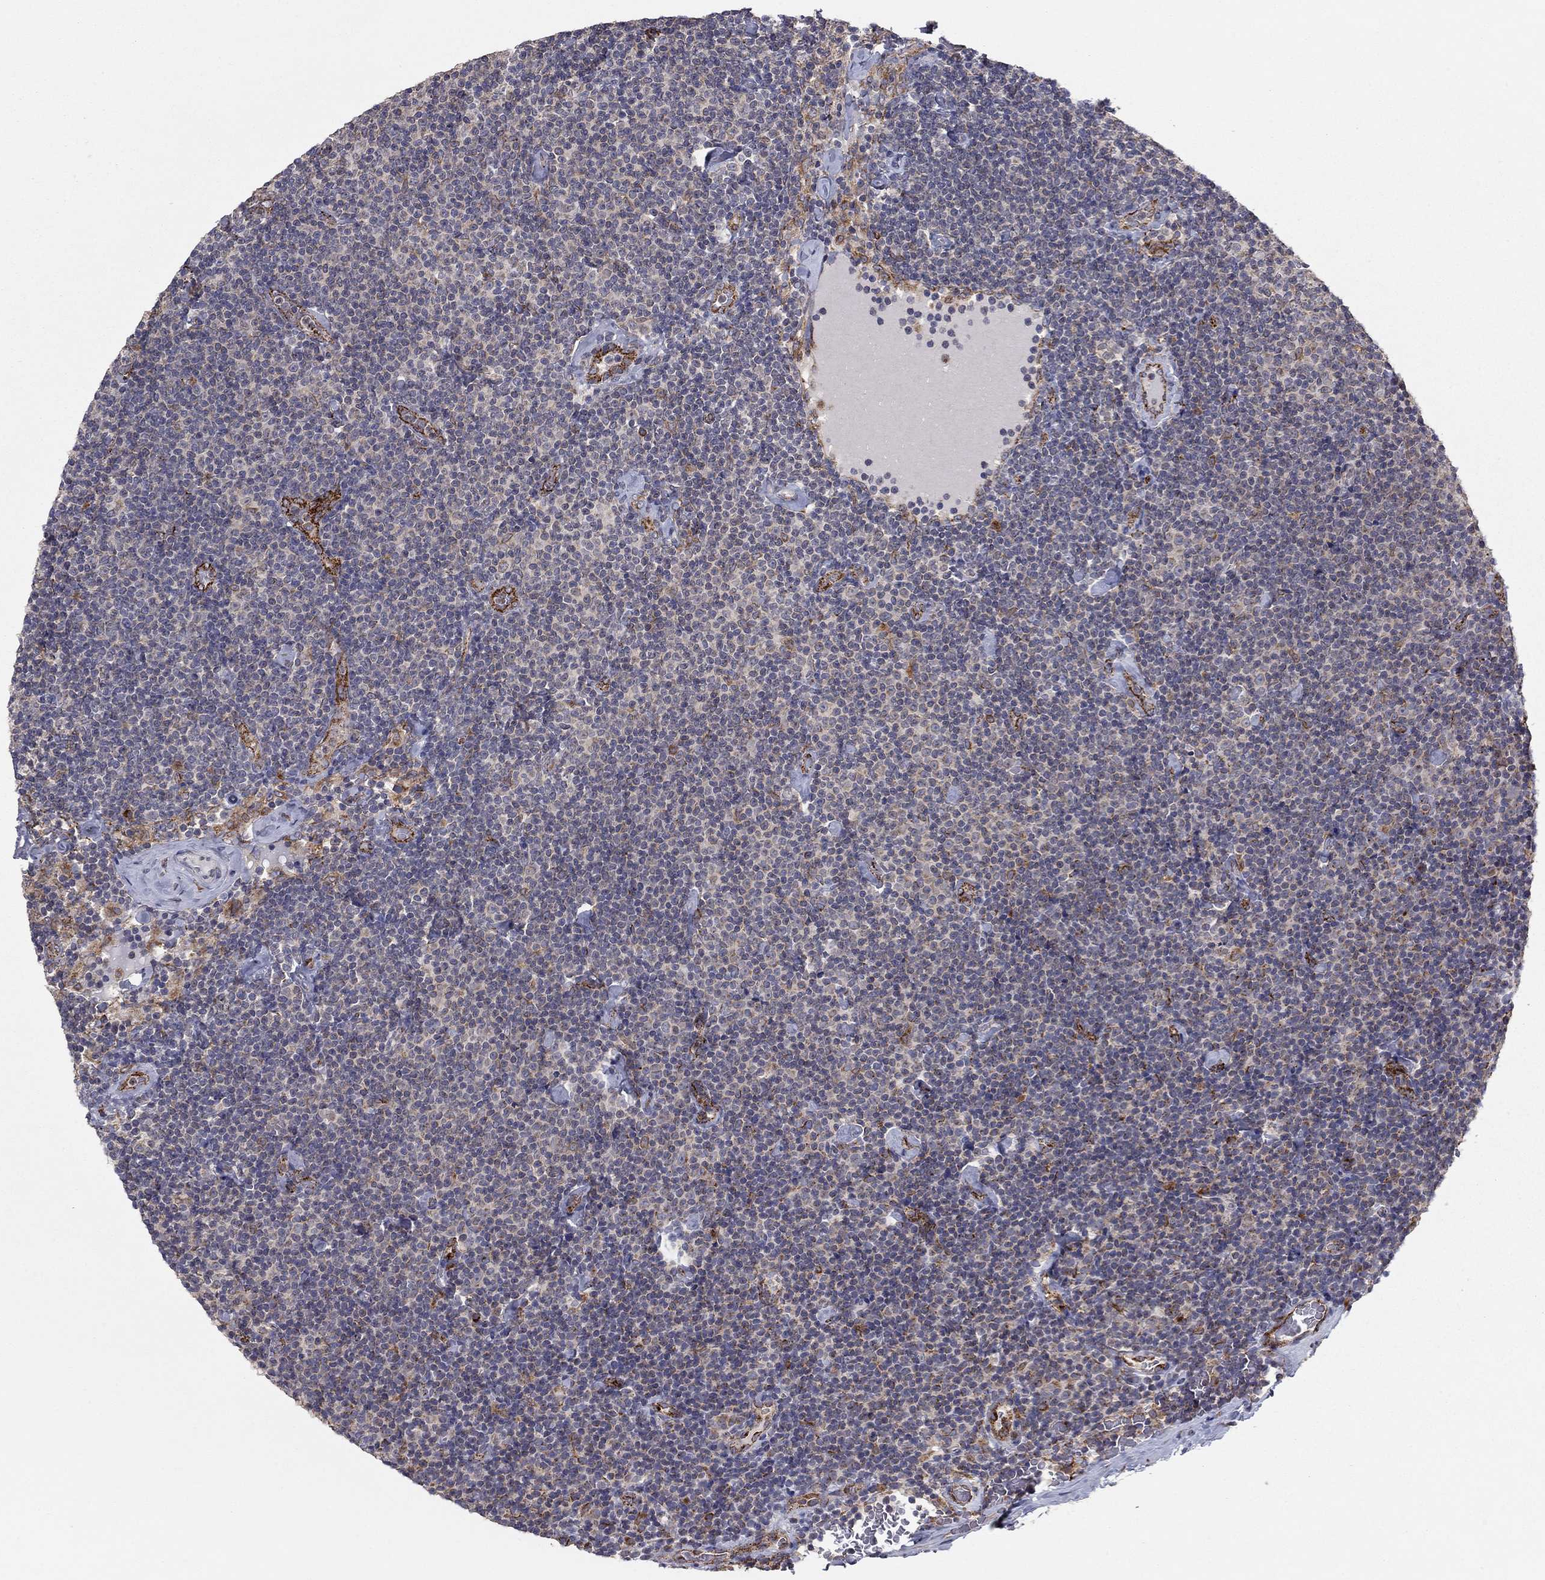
{"staining": {"intensity": "negative", "quantity": "none", "location": "none"}, "tissue": "lymphoma", "cell_type": "Tumor cells", "image_type": "cancer", "snomed": [{"axis": "morphology", "description": "Malignant lymphoma, non-Hodgkin's type, Low grade"}, {"axis": "topography", "description": "Lymph node"}], "caption": "DAB (3,3'-diaminobenzidine) immunohistochemical staining of lymphoma shows no significant staining in tumor cells. (DAB immunohistochemistry with hematoxylin counter stain).", "gene": "YIF1A", "patient": {"sex": "male", "age": 81}}